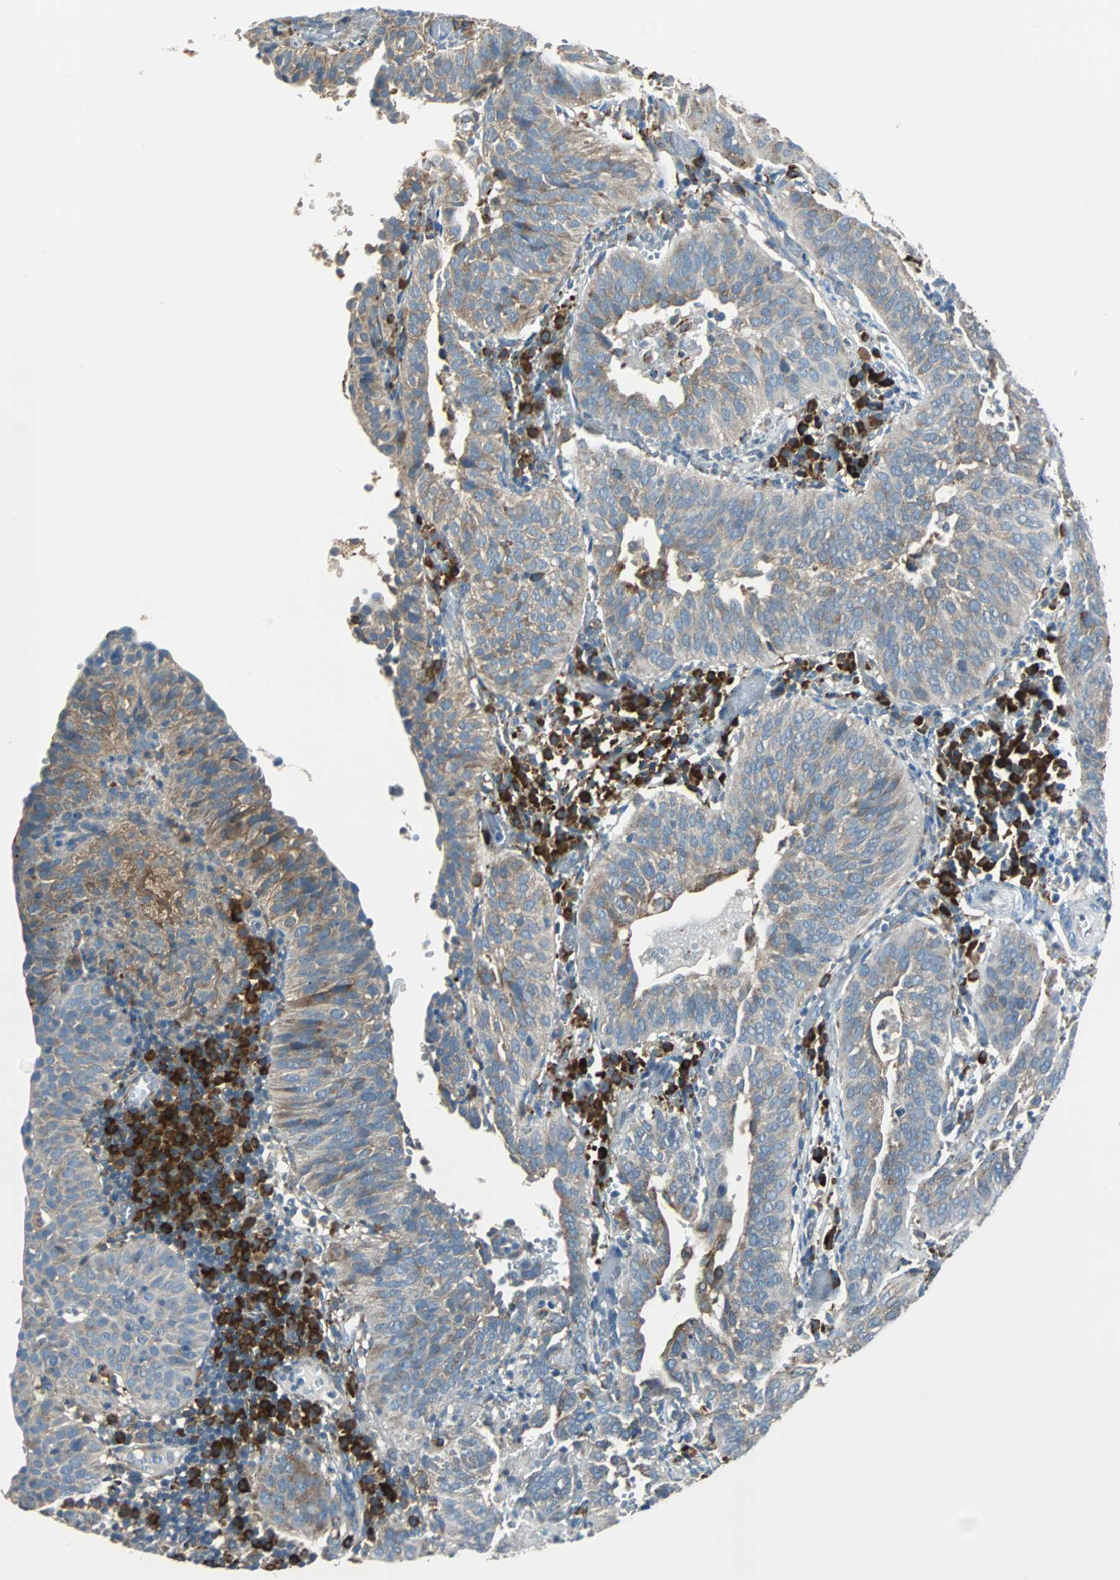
{"staining": {"intensity": "moderate", "quantity": ">75%", "location": "cytoplasmic/membranous"}, "tissue": "cervical cancer", "cell_type": "Tumor cells", "image_type": "cancer", "snomed": [{"axis": "morphology", "description": "Squamous cell carcinoma, NOS"}, {"axis": "topography", "description": "Cervix"}], "caption": "This is a histology image of immunohistochemistry staining of cervical squamous cell carcinoma, which shows moderate positivity in the cytoplasmic/membranous of tumor cells.", "gene": "PDIA4", "patient": {"sex": "female", "age": 39}}